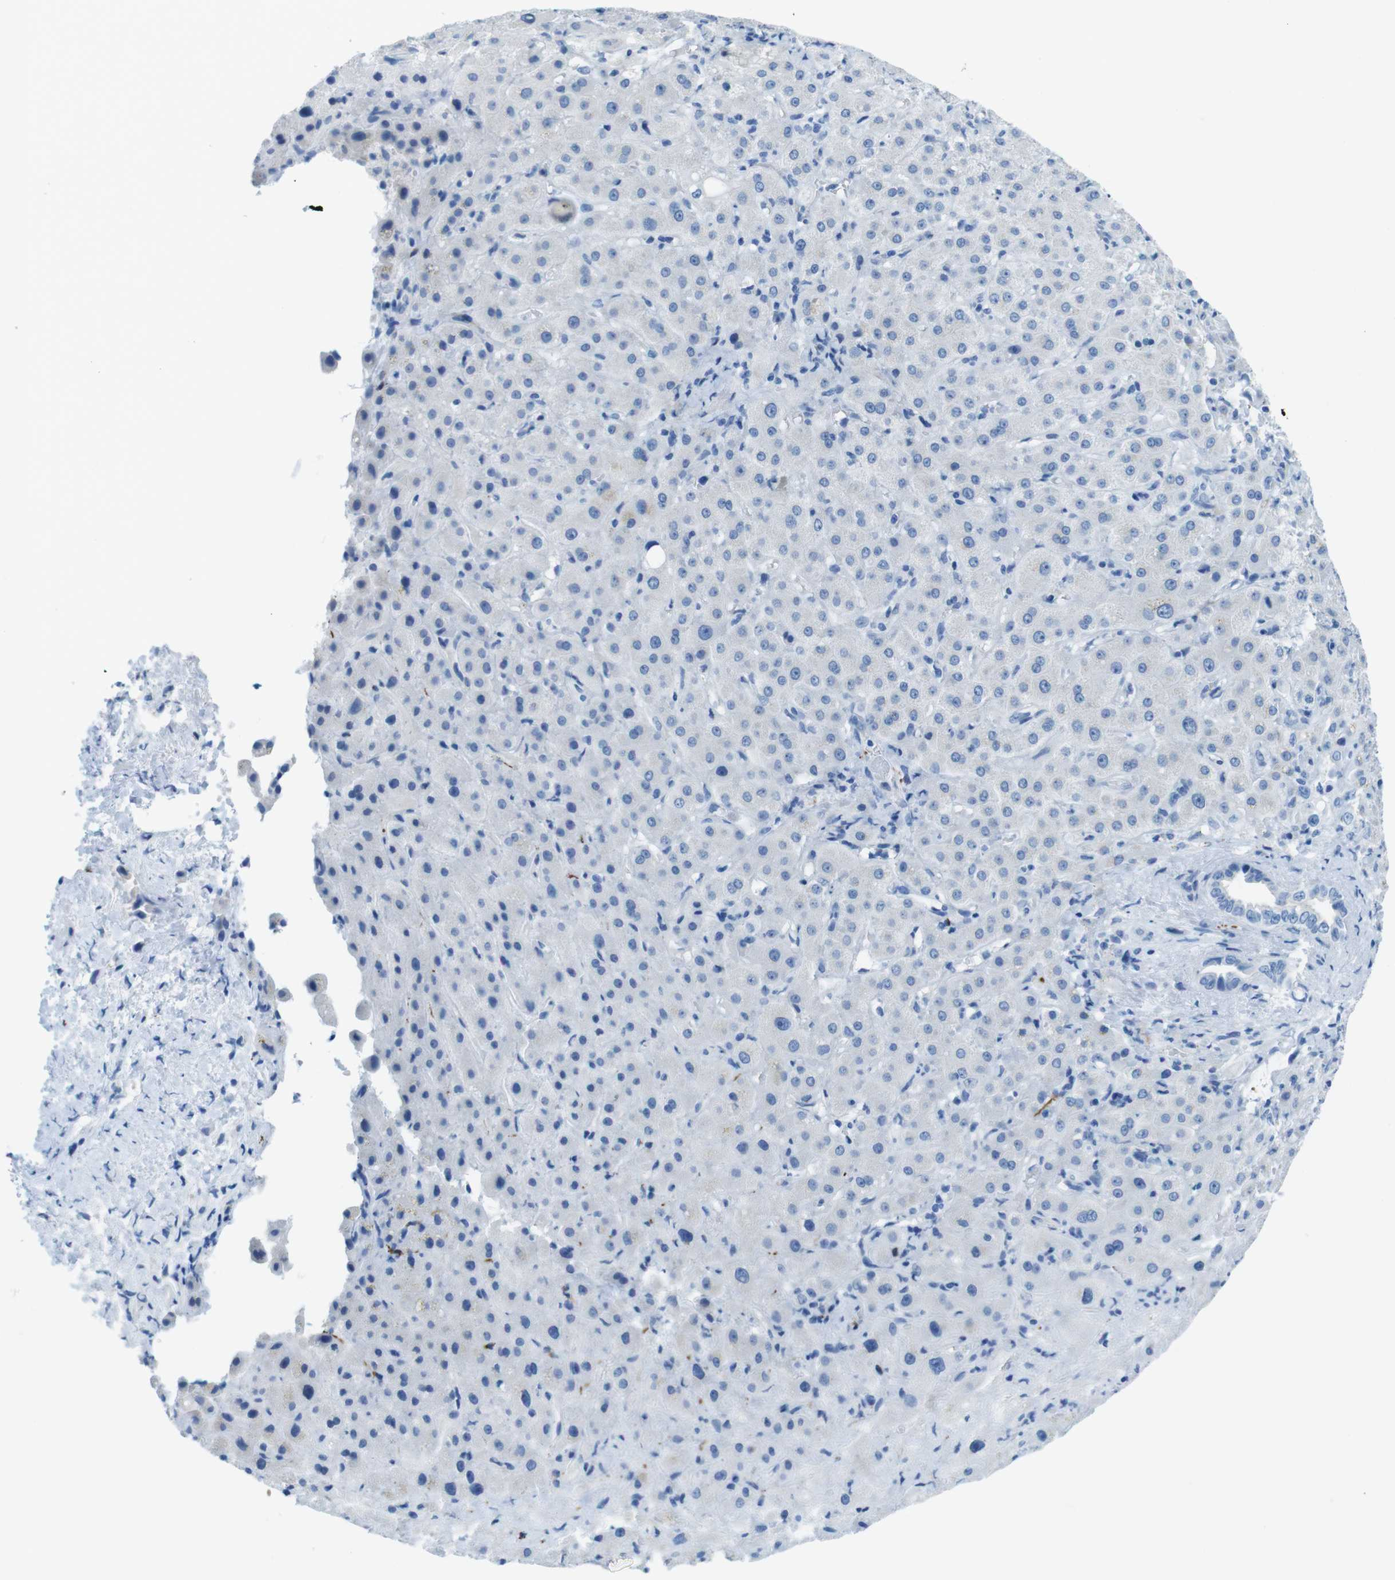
{"staining": {"intensity": "negative", "quantity": "none", "location": "none"}, "tissue": "liver cancer", "cell_type": "Tumor cells", "image_type": "cancer", "snomed": [{"axis": "morphology", "description": "Cholangiocarcinoma"}, {"axis": "topography", "description": "Liver"}], "caption": "This is an immunohistochemistry (IHC) photomicrograph of liver cholangiocarcinoma. There is no staining in tumor cells.", "gene": "GAP43", "patient": {"sex": "female", "age": 65}}